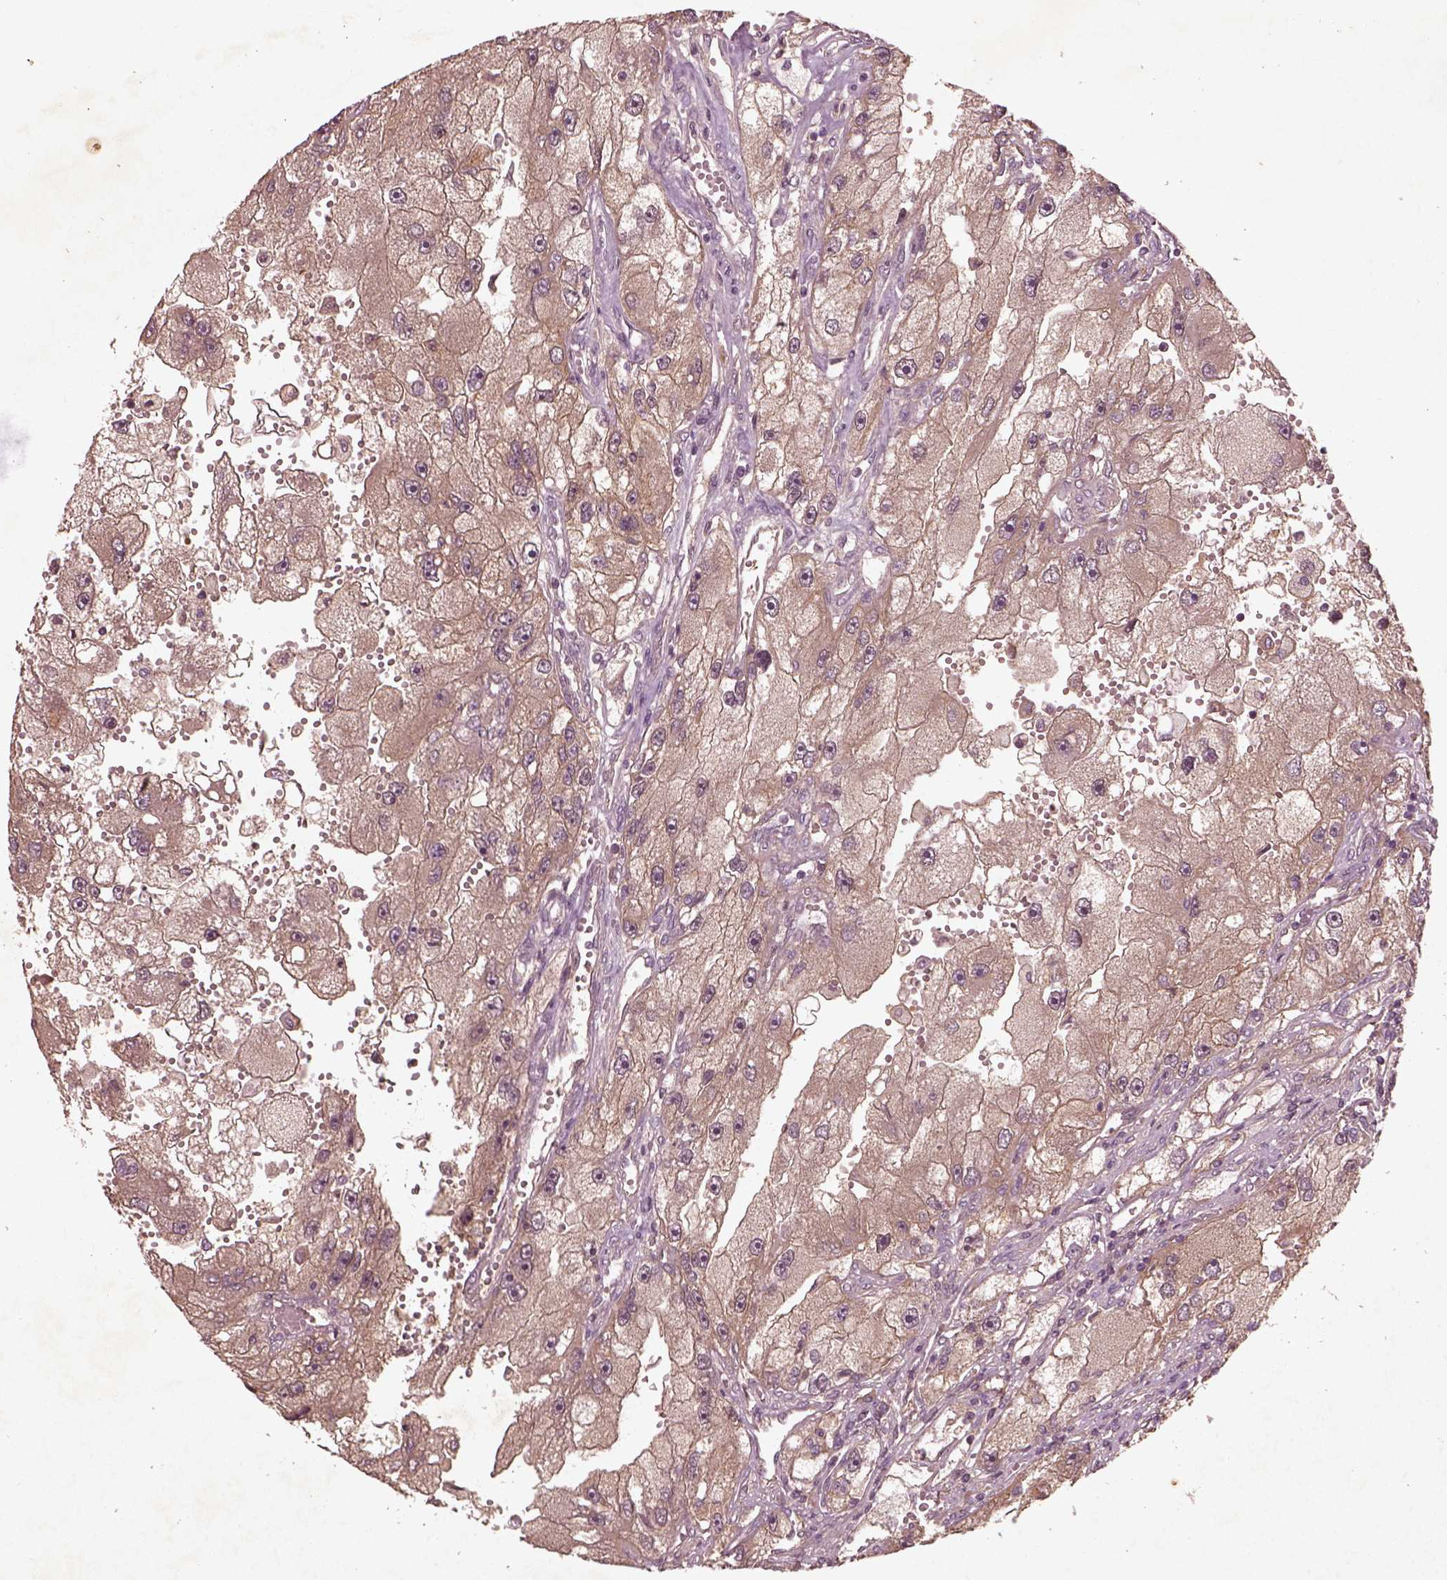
{"staining": {"intensity": "weak", "quantity": ">75%", "location": "cytoplasmic/membranous"}, "tissue": "renal cancer", "cell_type": "Tumor cells", "image_type": "cancer", "snomed": [{"axis": "morphology", "description": "Adenocarcinoma, NOS"}, {"axis": "topography", "description": "Kidney"}], "caption": "This photomicrograph exhibits IHC staining of renal cancer, with low weak cytoplasmic/membranous expression in about >75% of tumor cells.", "gene": "FAM234A", "patient": {"sex": "male", "age": 63}}